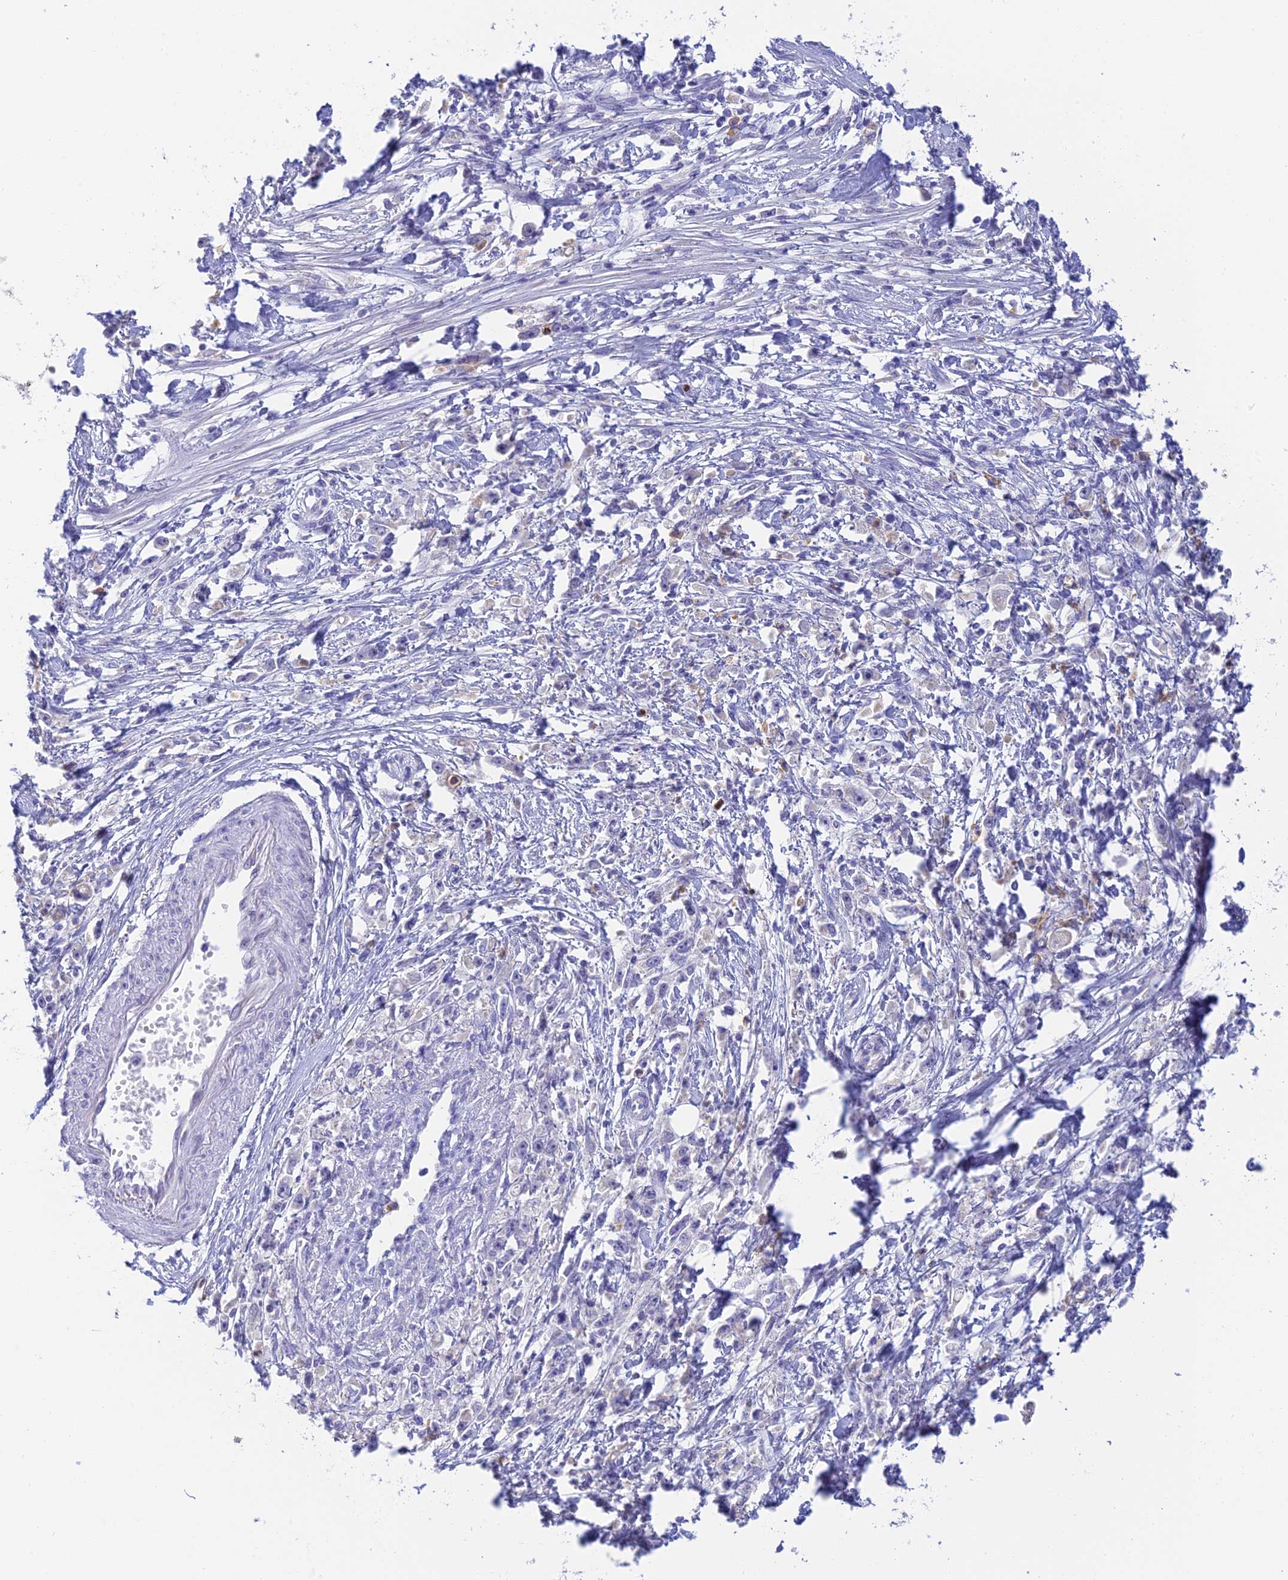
{"staining": {"intensity": "negative", "quantity": "none", "location": "none"}, "tissue": "stomach cancer", "cell_type": "Tumor cells", "image_type": "cancer", "snomed": [{"axis": "morphology", "description": "Adenocarcinoma, NOS"}, {"axis": "topography", "description": "Stomach"}], "caption": "Immunohistochemistry (IHC) histopathology image of neoplastic tissue: stomach cancer stained with DAB (3,3'-diaminobenzidine) demonstrates no significant protein staining in tumor cells. (Stains: DAB (3,3'-diaminobenzidine) IHC with hematoxylin counter stain, Microscopy: brightfield microscopy at high magnification).", "gene": "INTS13", "patient": {"sex": "female", "age": 59}}